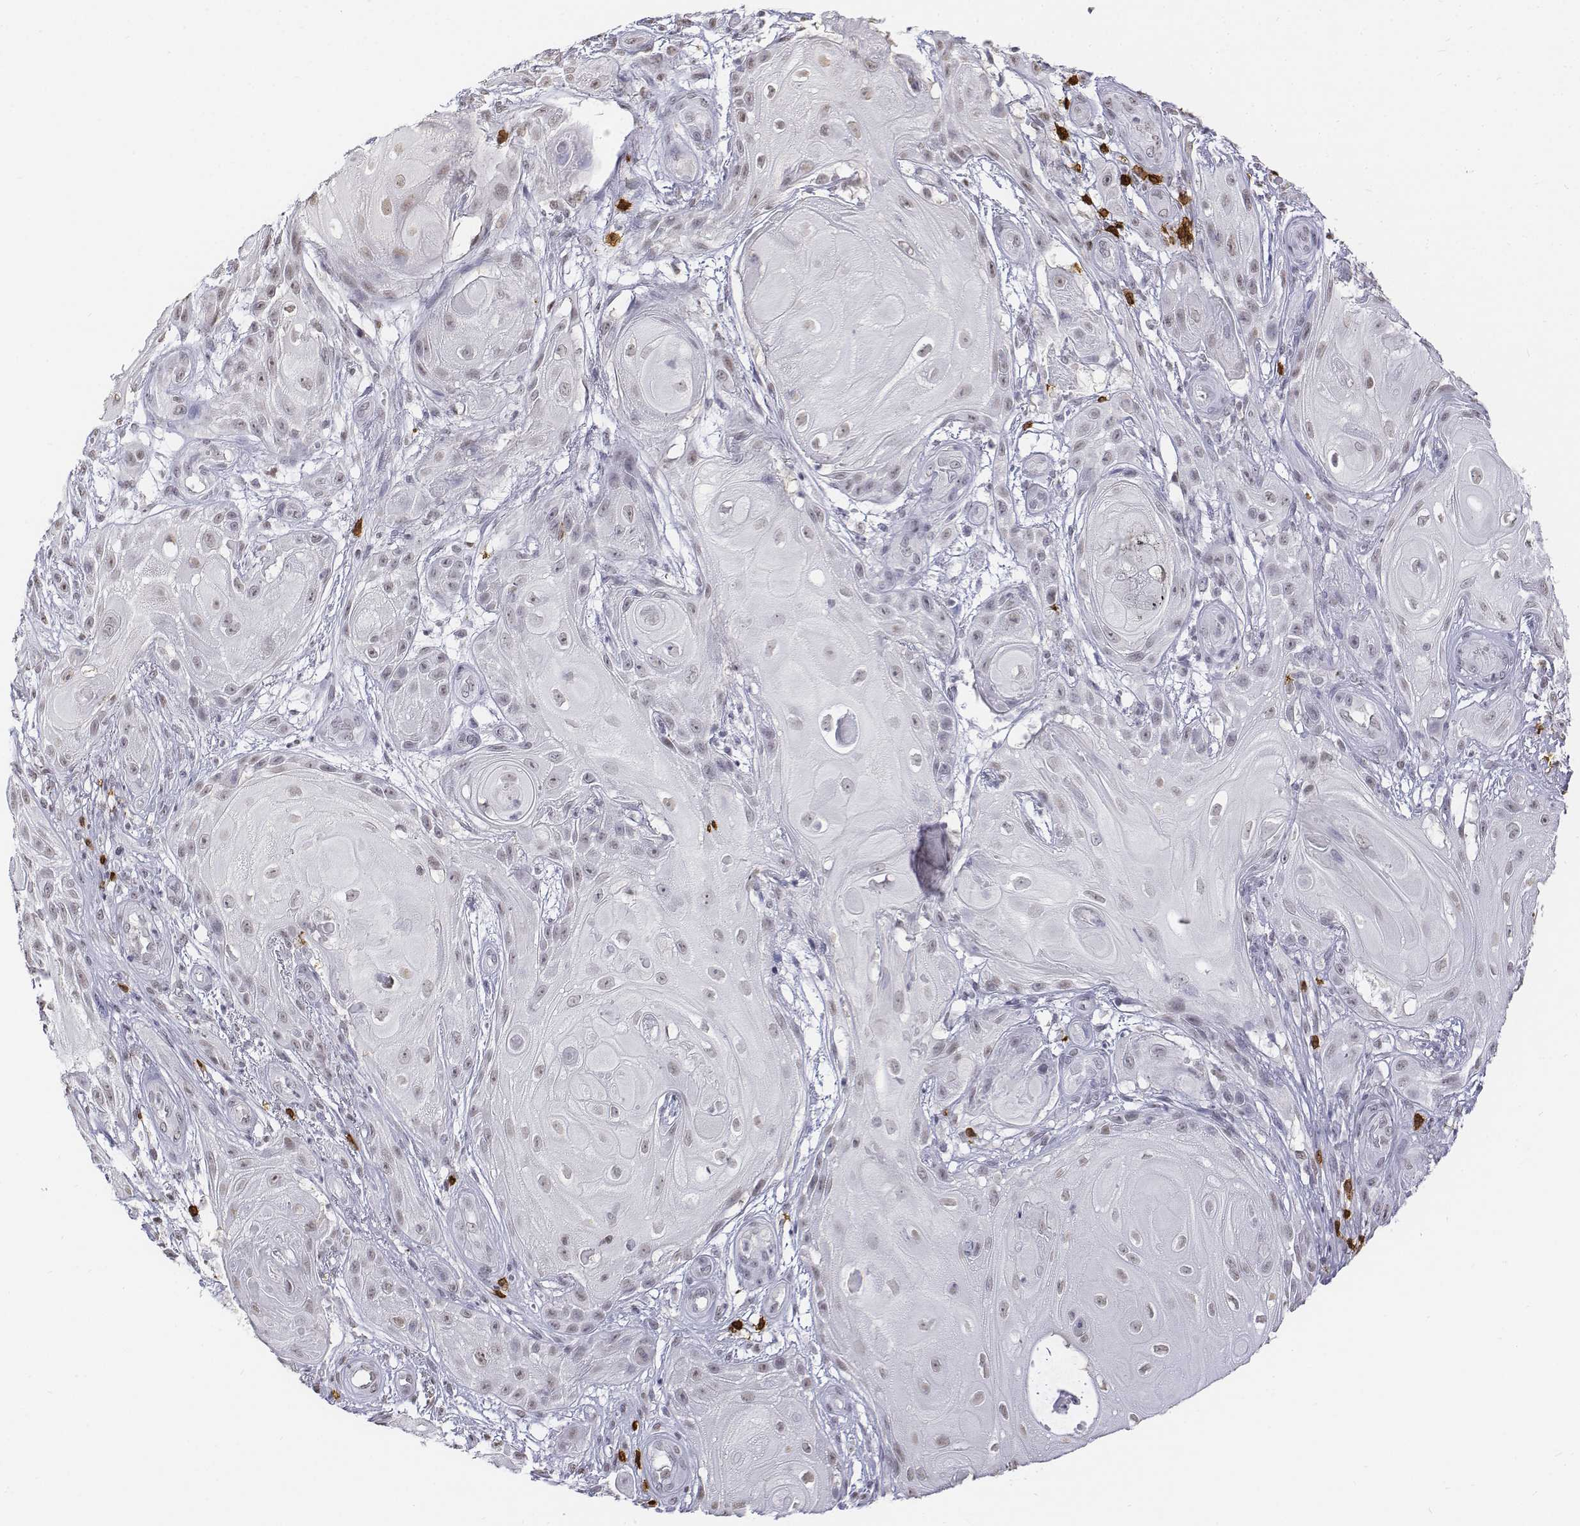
{"staining": {"intensity": "negative", "quantity": "none", "location": "none"}, "tissue": "skin cancer", "cell_type": "Tumor cells", "image_type": "cancer", "snomed": [{"axis": "morphology", "description": "Squamous cell carcinoma, NOS"}, {"axis": "topography", "description": "Skin"}], "caption": "This is a histopathology image of IHC staining of skin cancer (squamous cell carcinoma), which shows no expression in tumor cells. (DAB (3,3'-diaminobenzidine) immunohistochemistry with hematoxylin counter stain).", "gene": "CD3E", "patient": {"sex": "male", "age": 62}}